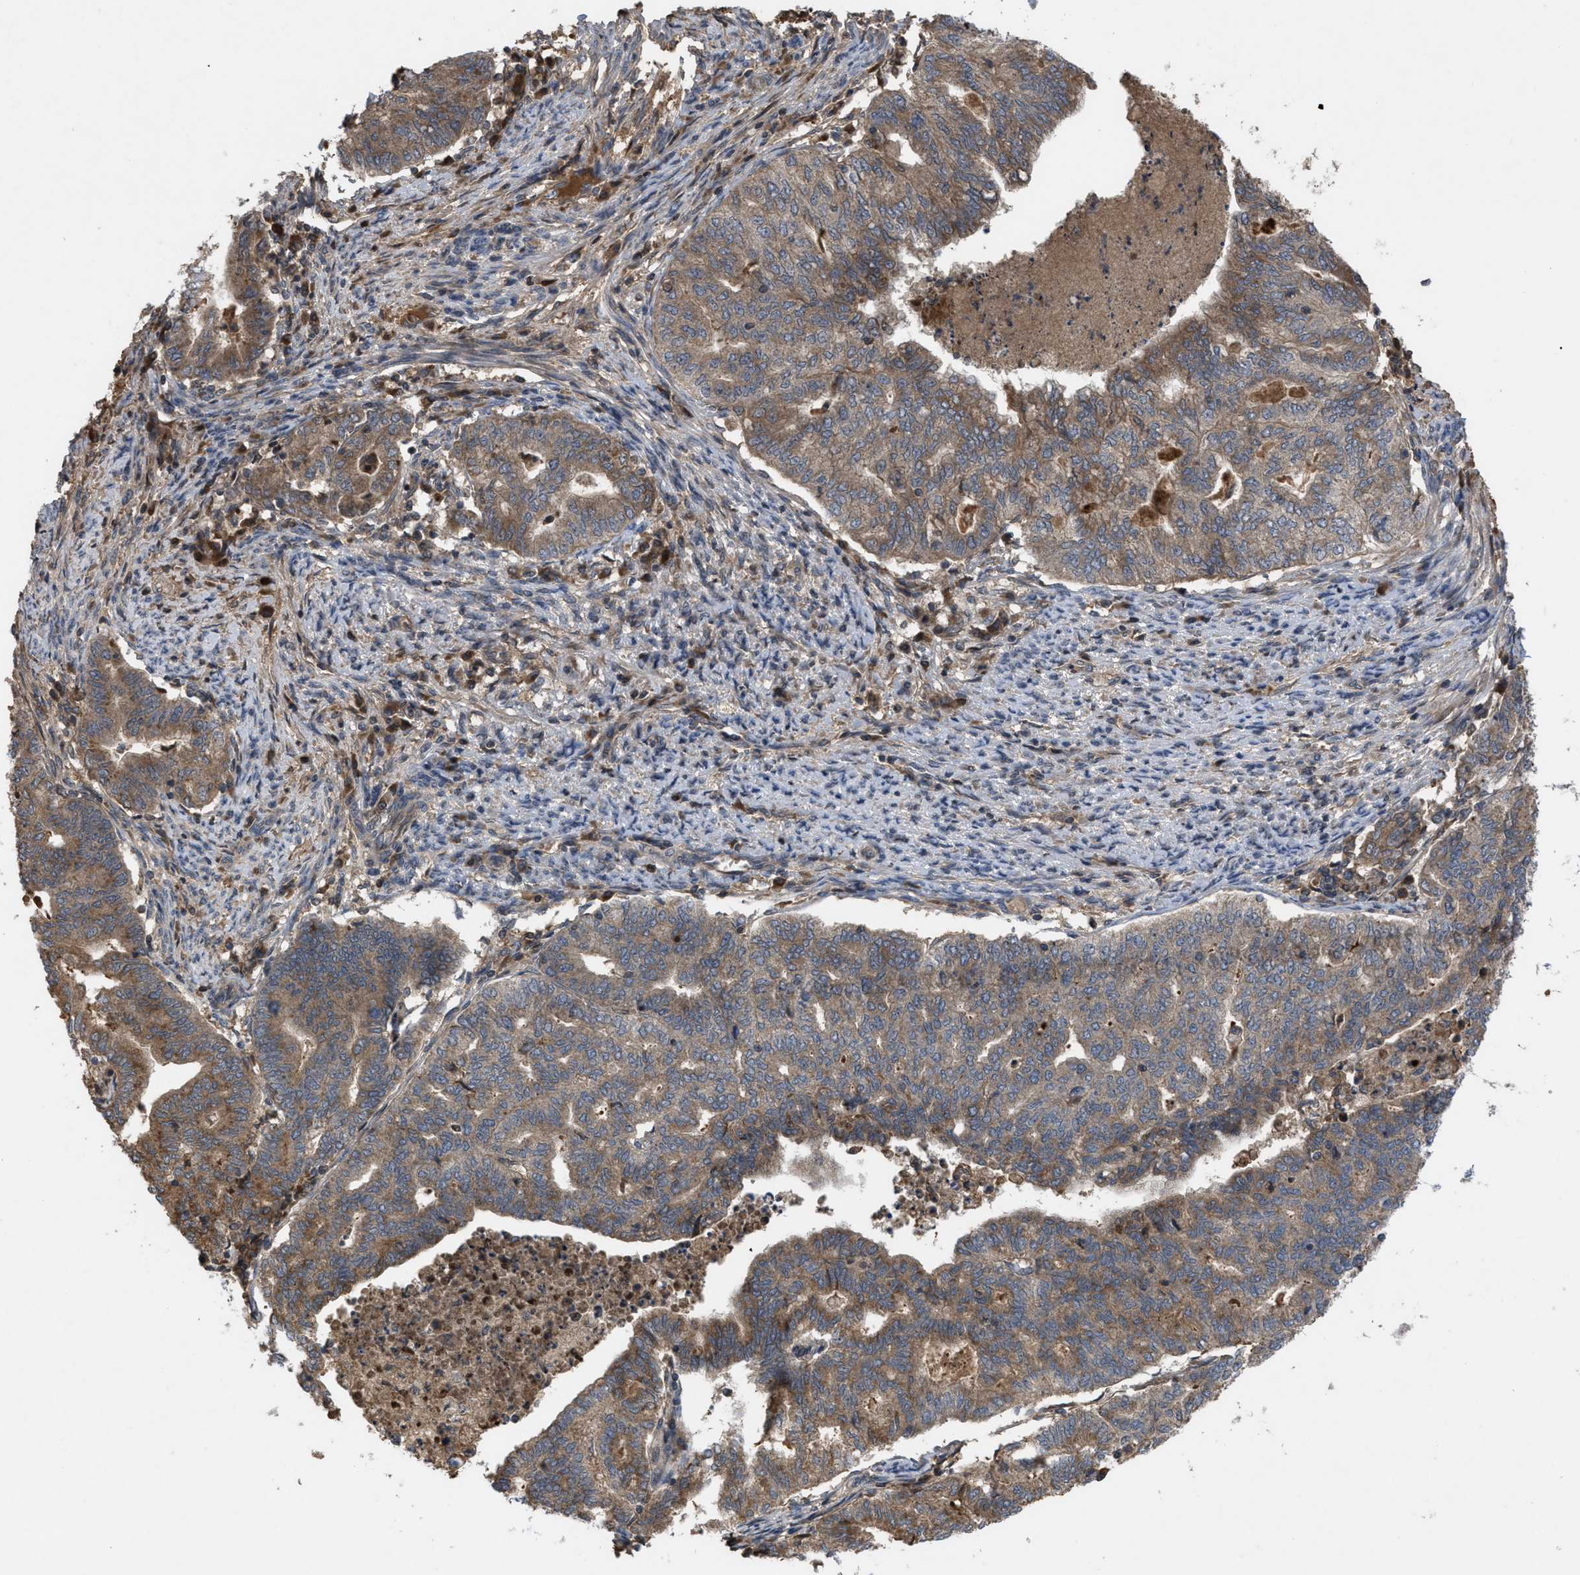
{"staining": {"intensity": "moderate", "quantity": ">75%", "location": "cytoplasmic/membranous"}, "tissue": "endometrial cancer", "cell_type": "Tumor cells", "image_type": "cancer", "snomed": [{"axis": "morphology", "description": "Adenocarcinoma, NOS"}, {"axis": "topography", "description": "Endometrium"}], "caption": "High-power microscopy captured an IHC image of endometrial cancer (adenocarcinoma), revealing moderate cytoplasmic/membranous staining in approximately >75% of tumor cells.", "gene": "RAB2A", "patient": {"sex": "female", "age": 79}}